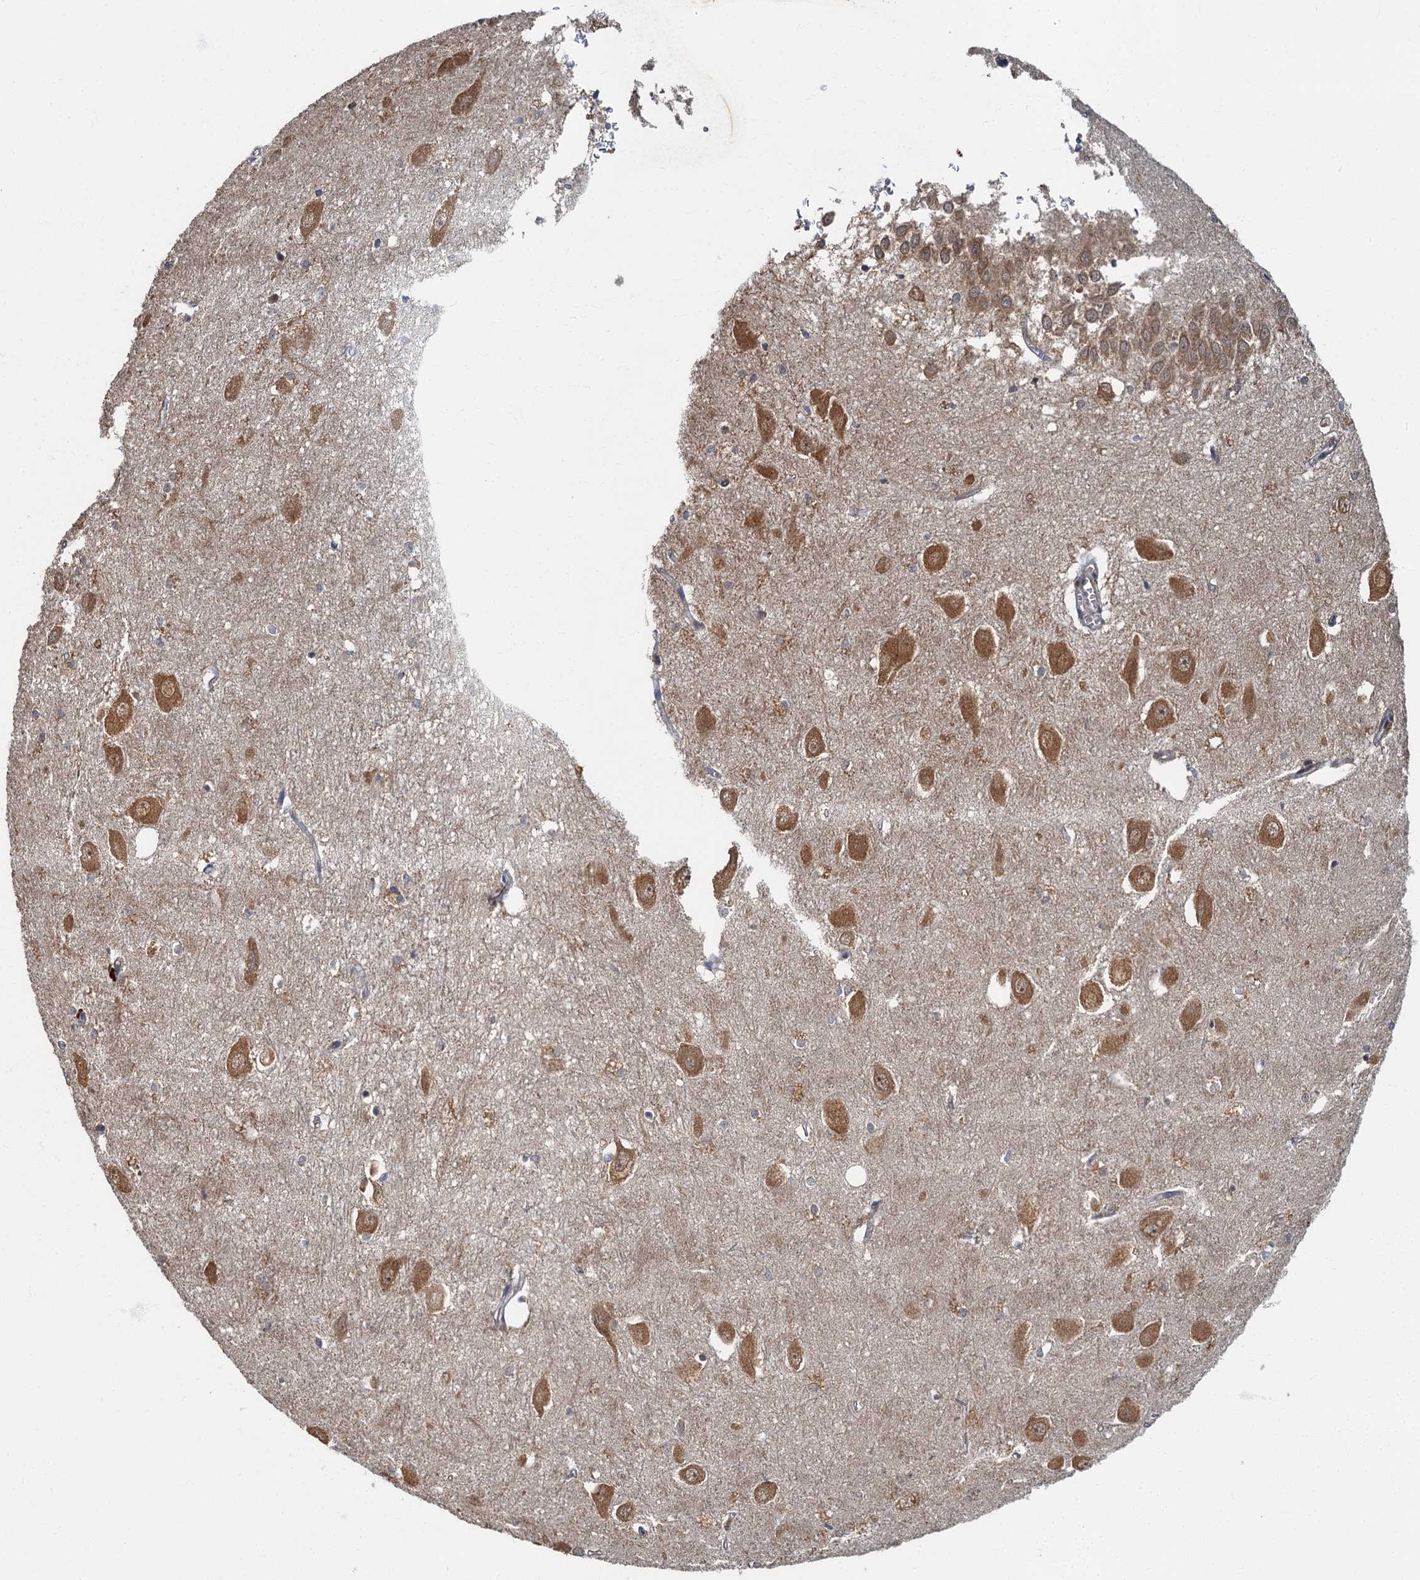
{"staining": {"intensity": "moderate", "quantity": "<25%", "location": "cytoplasmic/membranous"}, "tissue": "hippocampus", "cell_type": "Glial cells", "image_type": "normal", "snomed": [{"axis": "morphology", "description": "Normal tissue, NOS"}, {"axis": "topography", "description": "Hippocampus"}], "caption": "This micrograph exhibits benign hippocampus stained with immunohistochemistry to label a protein in brown. The cytoplasmic/membranous of glial cells show moderate positivity for the protein. Nuclei are counter-stained blue.", "gene": "WDCP", "patient": {"sex": "female", "age": 64}}